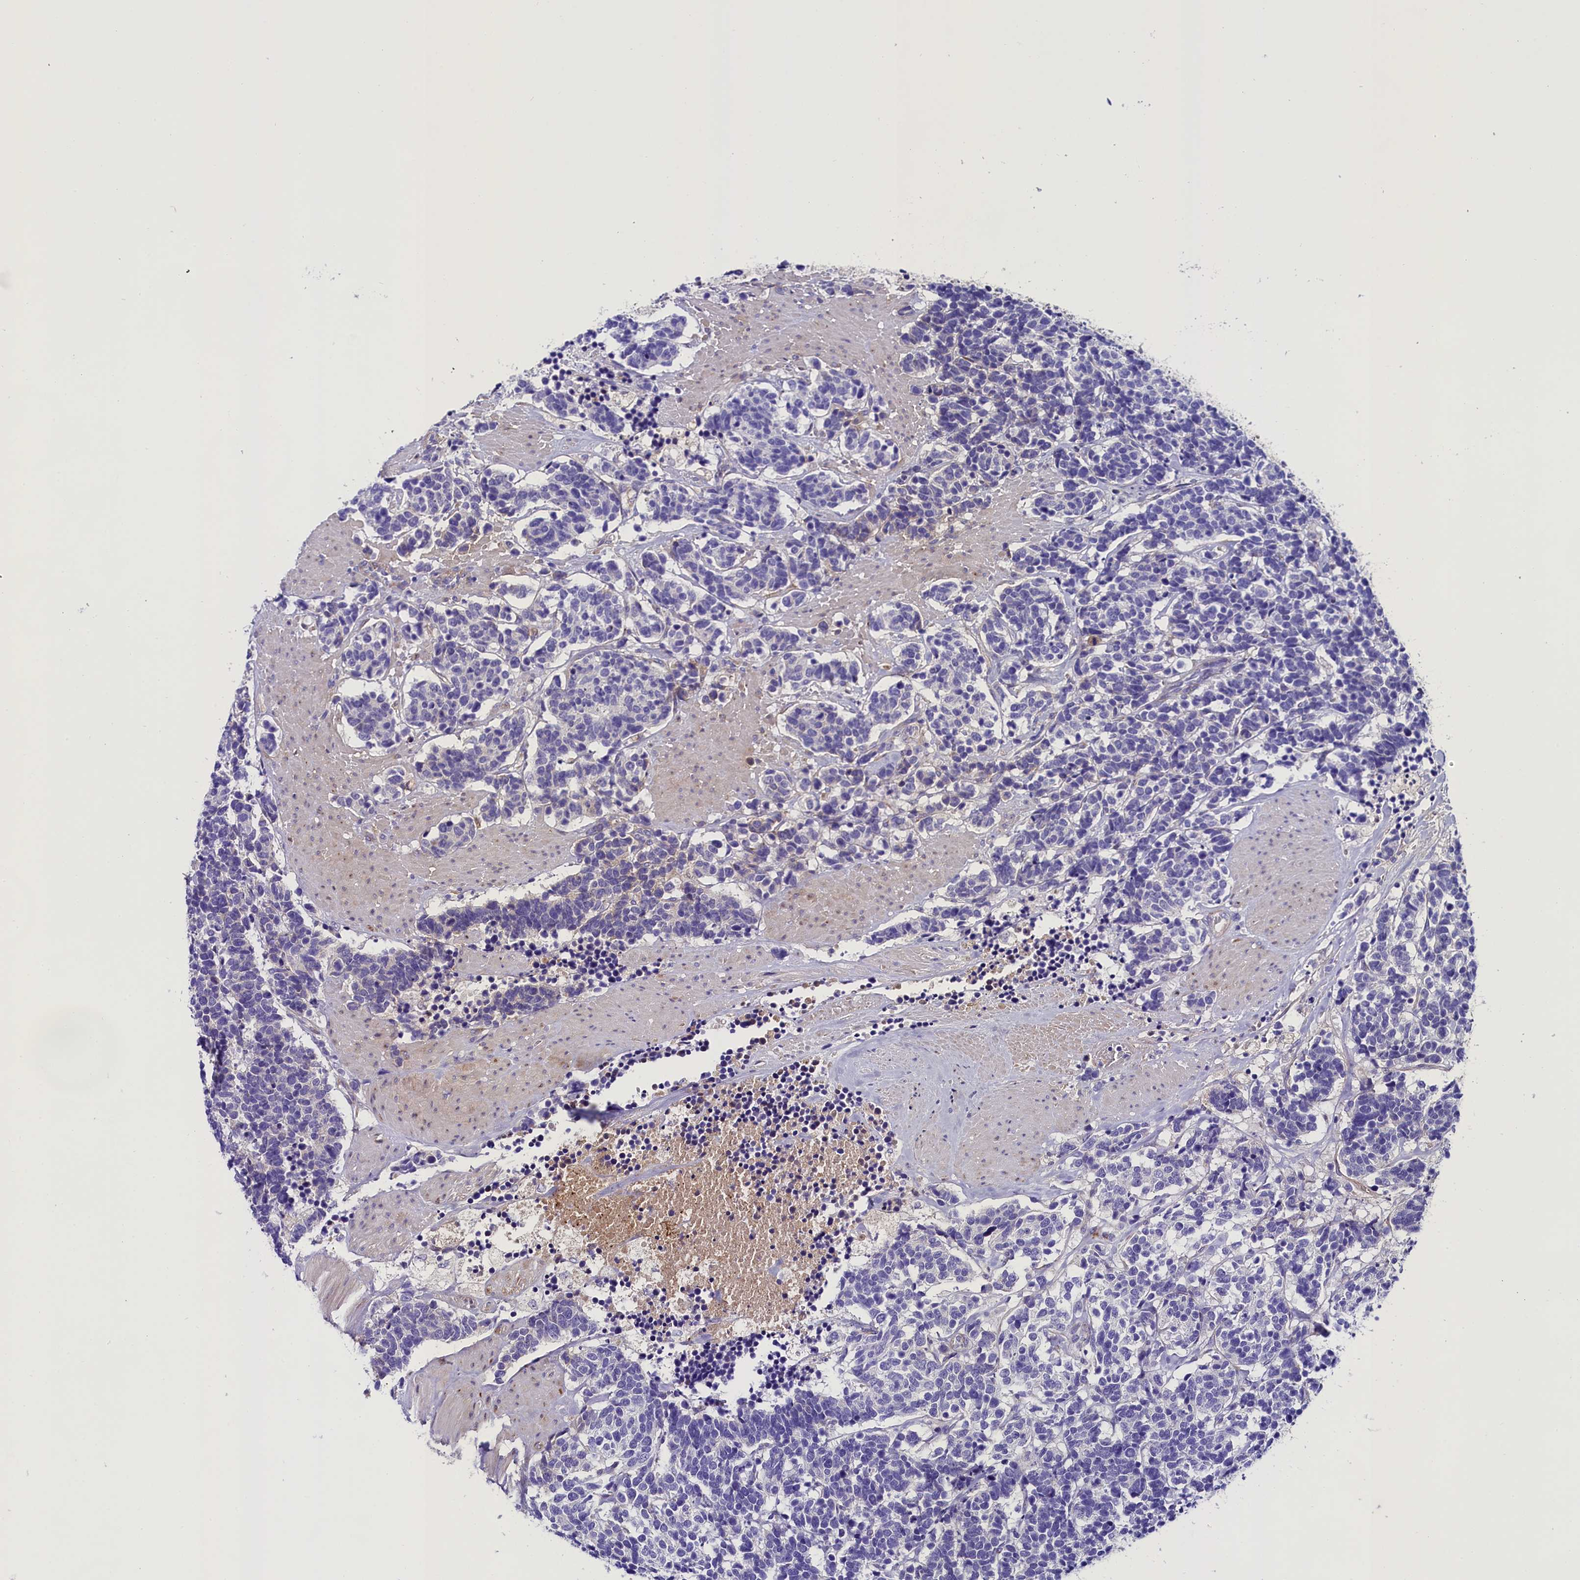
{"staining": {"intensity": "negative", "quantity": "none", "location": "none"}, "tissue": "carcinoid", "cell_type": "Tumor cells", "image_type": "cancer", "snomed": [{"axis": "morphology", "description": "Carcinoma, NOS"}, {"axis": "morphology", "description": "Carcinoid, malignant, NOS"}, {"axis": "topography", "description": "Urinary bladder"}], "caption": "DAB immunohistochemical staining of carcinoid (malignant) displays no significant positivity in tumor cells. The staining is performed using DAB (3,3'-diaminobenzidine) brown chromogen with nuclei counter-stained in using hematoxylin.", "gene": "SOD3", "patient": {"sex": "male", "age": 57}}